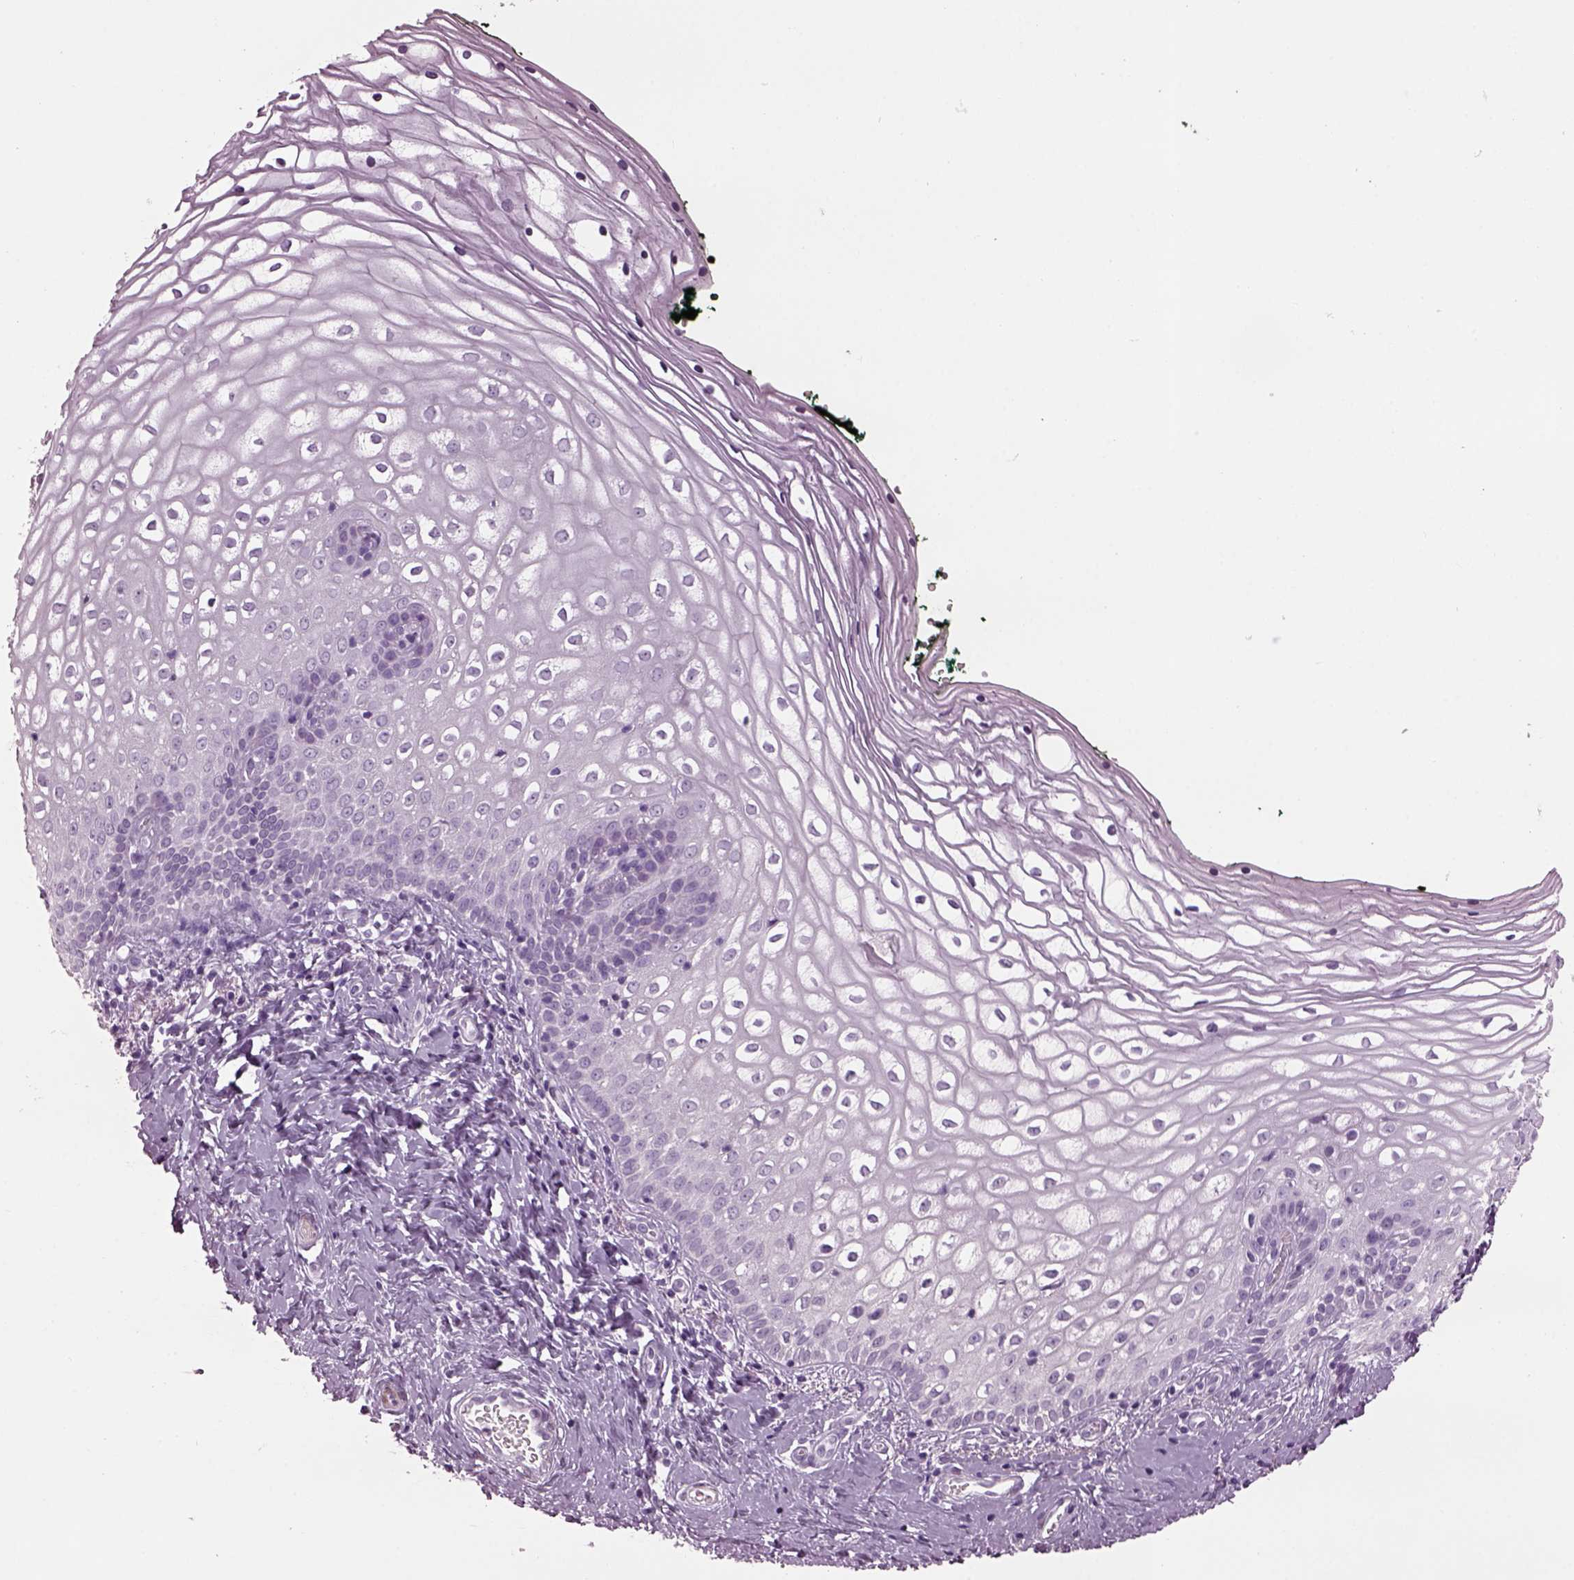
{"staining": {"intensity": "negative", "quantity": "none", "location": "none"}, "tissue": "vagina", "cell_type": "Squamous epithelial cells", "image_type": "normal", "snomed": [{"axis": "morphology", "description": "Normal tissue, NOS"}, {"axis": "topography", "description": "Vagina"}], "caption": "Image shows no protein positivity in squamous epithelial cells of benign vagina. Brightfield microscopy of immunohistochemistry stained with DAB (brown) and hematoxylin (blue), captured at high magnification.", "gene": "TPPP2", "patient": {"sex": "female", "age": 47}}